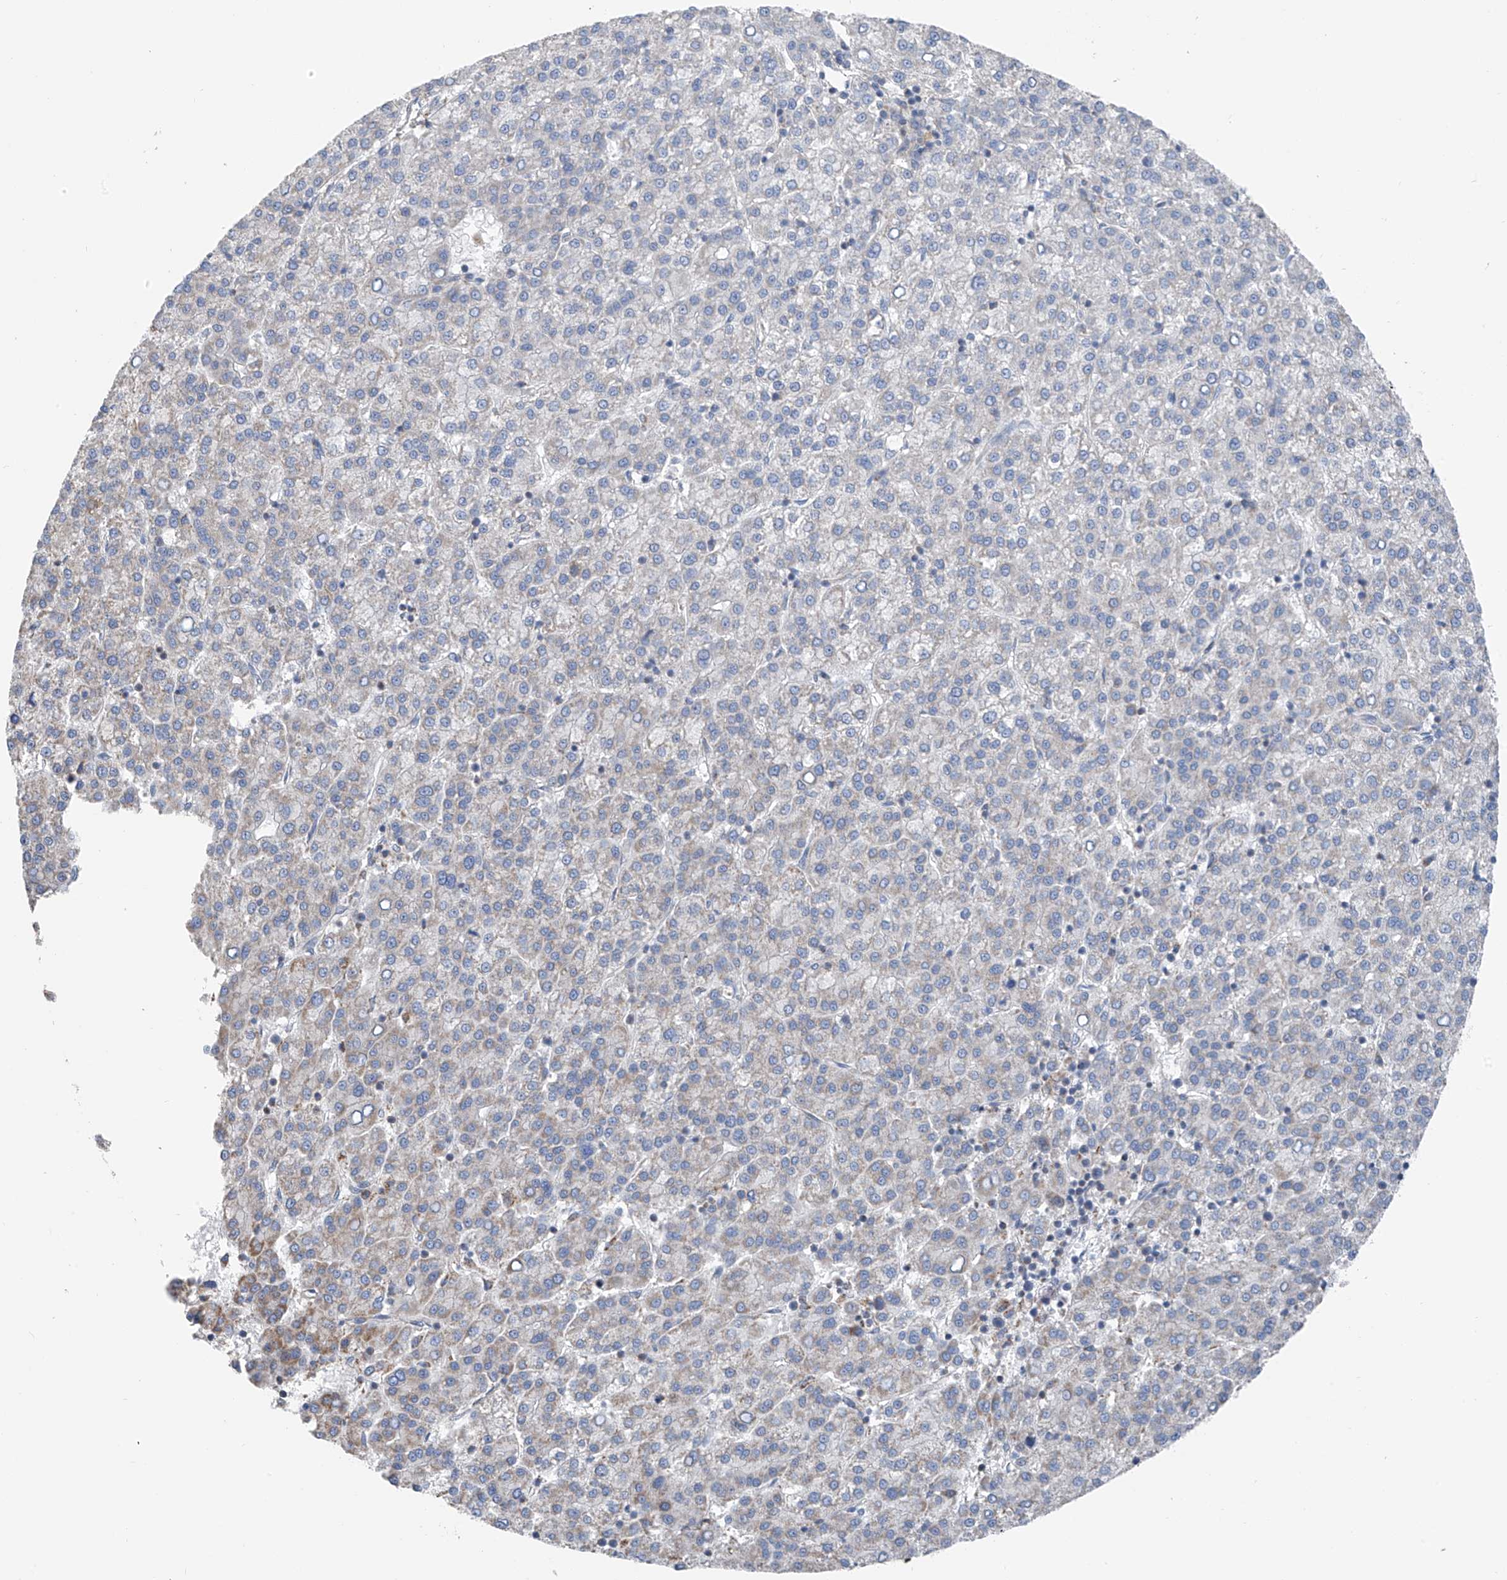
{"staining": {"intensity": "weak", "quantity": "<25%", "location": "cytoplasmic/membranous"}, "tissue": "liver cancer", "cell_type": "Tumor cells", "image_type": "cancer", "snomed": [{"axis": "morphology", "description": "Carcinoma, Hepatocellular, NOS"}, {"axis": "topography", "description": "Liver"}], "caption": "This micrograph is of hepatocellular carcinoma (liver) stained with immunohistochemistry (IHC) to label a protein in brown with the nuclei are counter-stained blue. There is no expression in tumor cells.", "gene": "SYN3", "patient": {"sex": "female", "age": 58}}